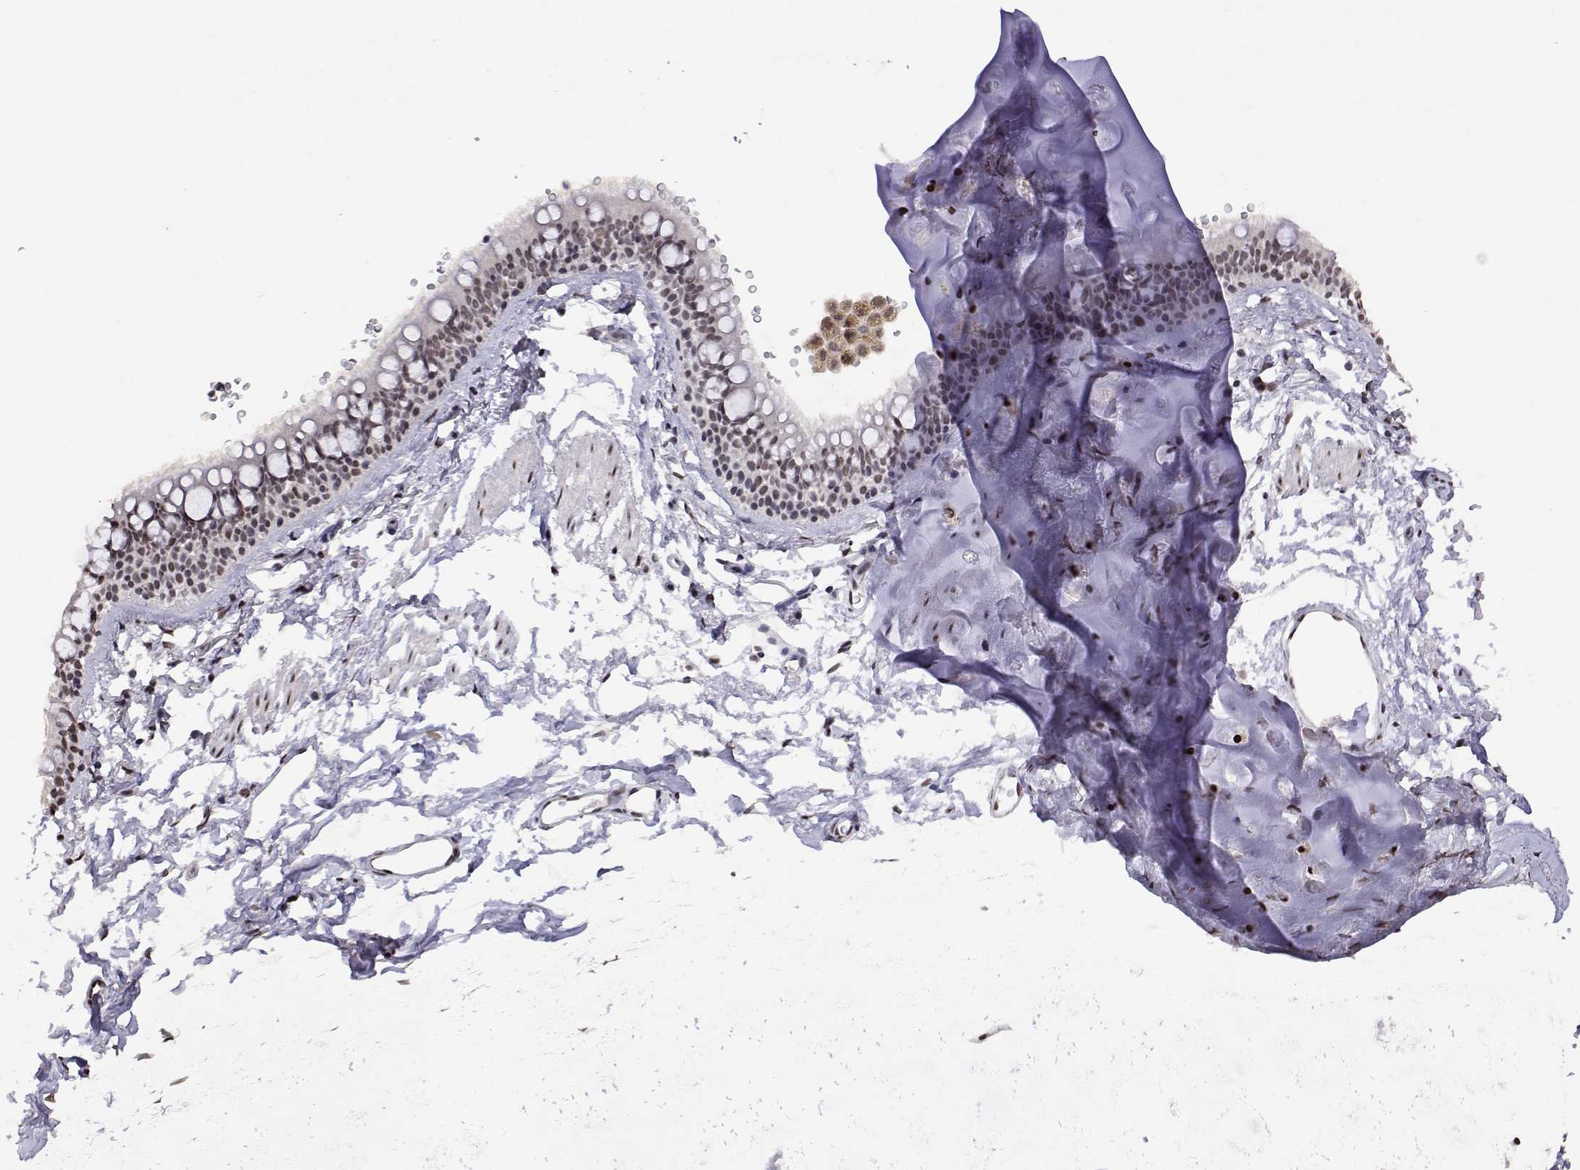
{"staining": {"intensity": "weak", "quantity": ">75%", "location": "nuclear"}, "tissue": "bronchus", "cell_type": "Respiratory epithelial cells", "image_type": "normal", "snomed": [{"axis": "morphology", "description": "Normal tissue, NOS"}, {"axis": "topography", "description": "Lymph node"}, {"axis": "topography", "description": "Cartilage tissue"}, {"axis": "topography", "description": "Bronchus"}], "caption": "High-power microscopy captured an IHC image of unremarkable bronchus, revealing weak nuclear positivity in approximately >75% of respiratory epithelial cells.", "gene": "HNRNPA0", "patient": {"sex": "female", "age": 70}}